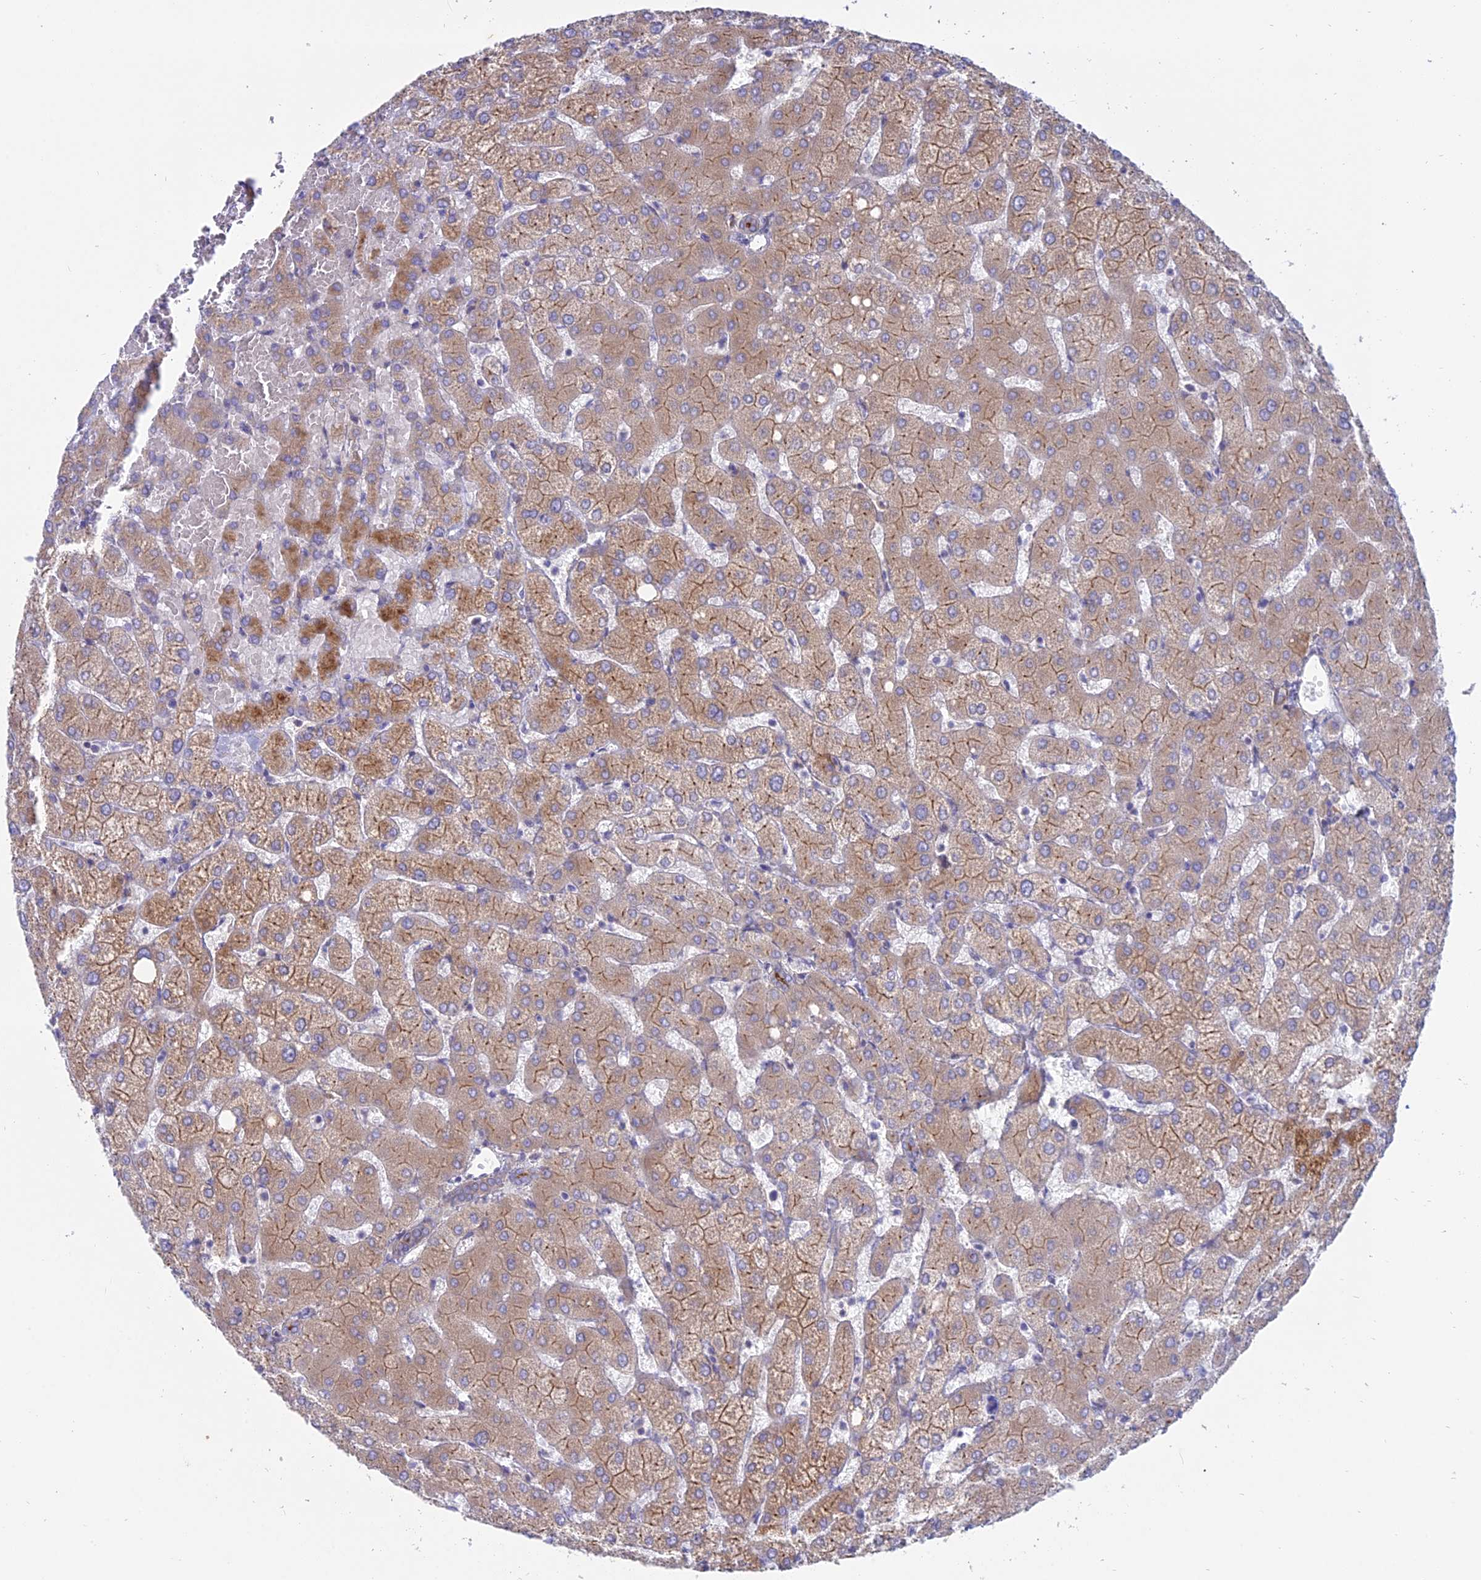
{"staining": {"intensity": "moderate", "quantity": "25%-75%", "location": "cytoplasmic/membranous"}, "tissue": "liver", "cell_type": "Cholangiocytes", "image_type": "normal", "snomed": [{"axis": "morphology", "description": "Normal tissue, NOS"}, {"axis": "topography", "description": "Liver"}], "caption": "Immunohistochemical staining of benign liver exhibits medium levels of moderate cytoplasmic/membranous expression in about 25%-75% of cholangiocytes. (Stains: DAB in brown, nuclei in blue, Microscopy: brightfield microscopy at high magnification).", "gene": "MYO5B", "patient": {"sex": "female", "age": 54}}